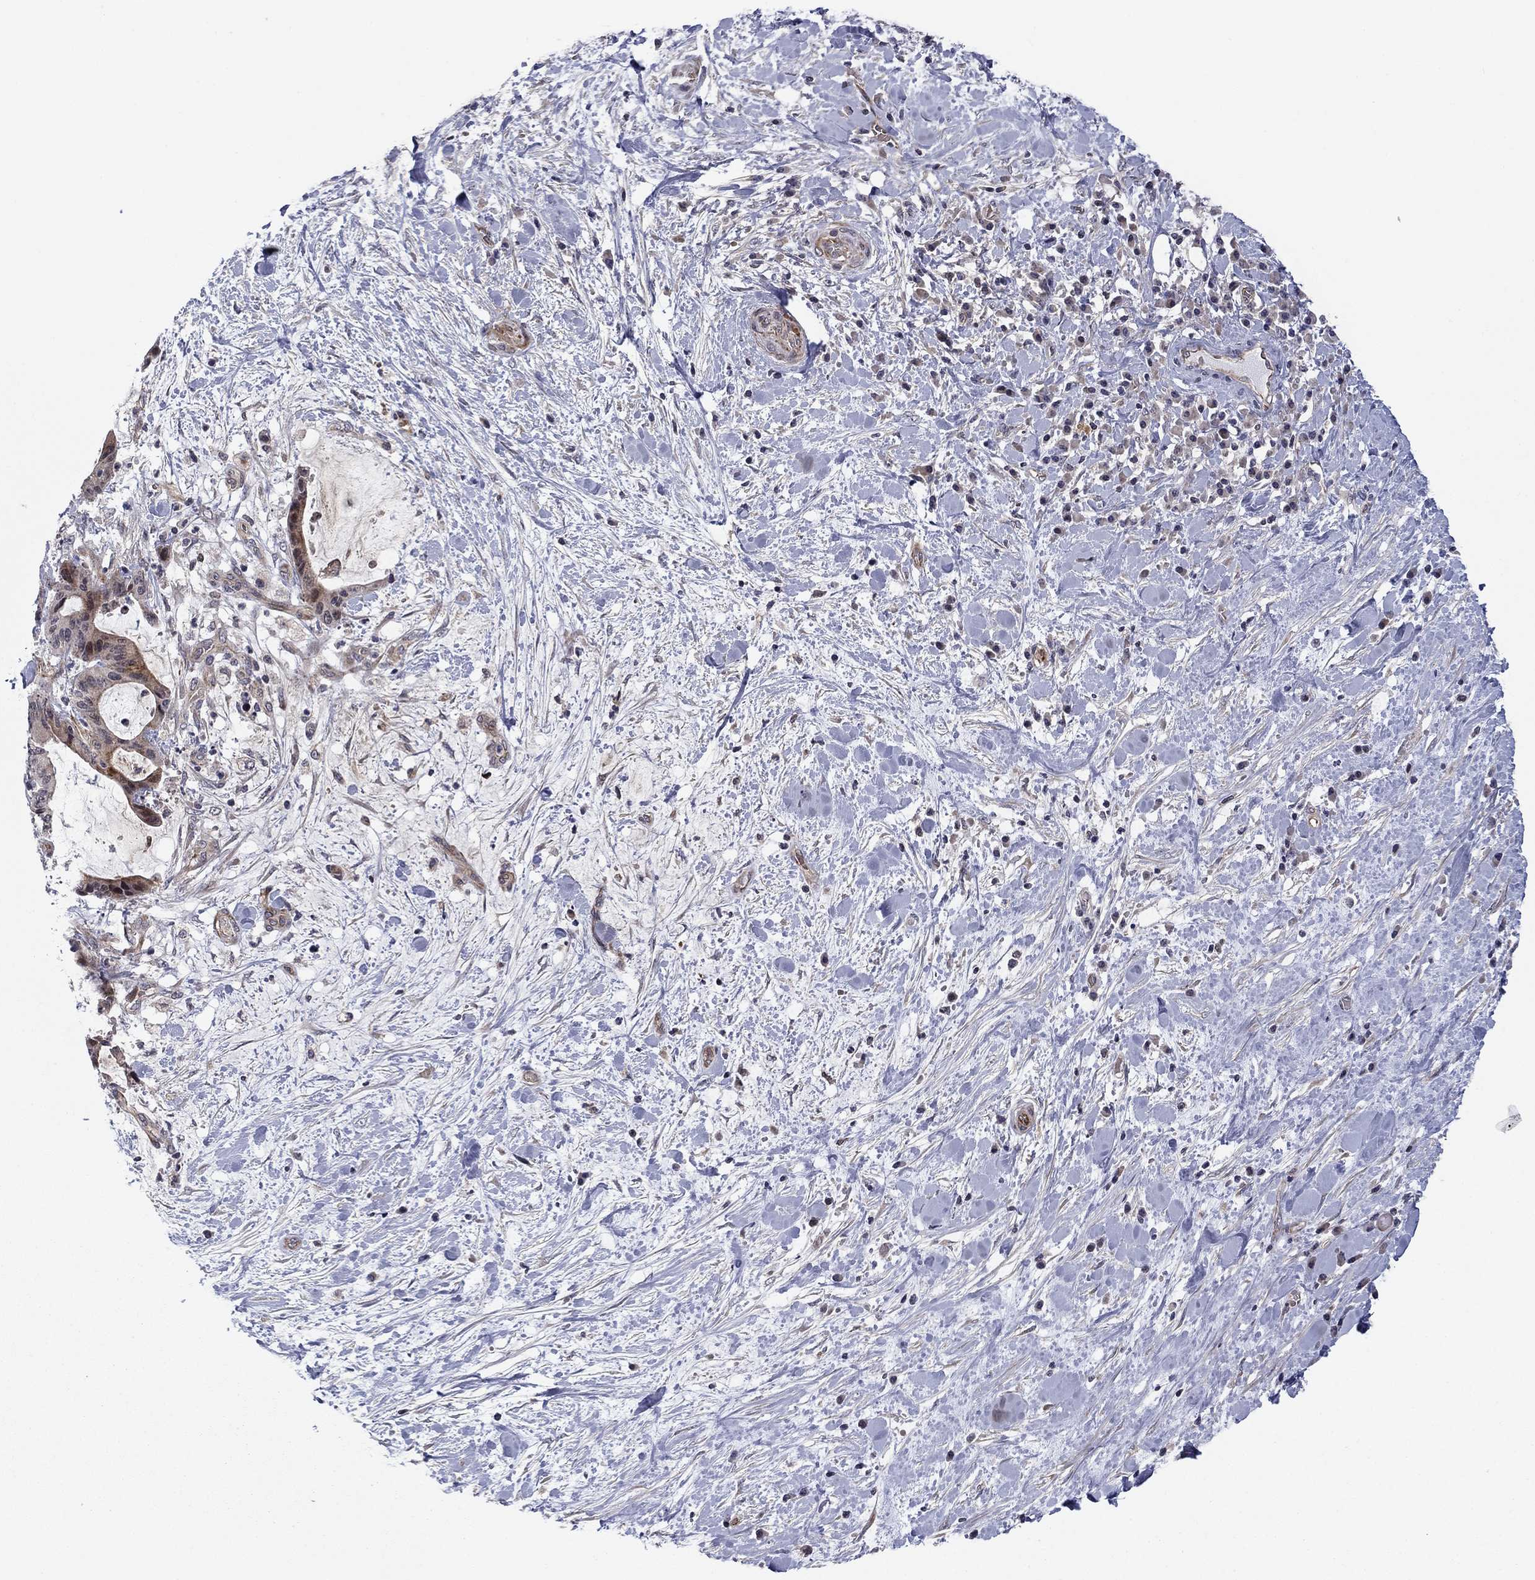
{"staining": {"intensity": "moderate", "quantity": "<25%", "location": "cytoplasmic/membranous"}, "tissue": "liver cancer", "cell_type": "Tumor cells", "image_type": "cancer", "snomed": [{"axis": "morphology", "description": "Cholangiocarcinoma"}, {"axis": "topography", "description": "Liver"}], "caption": "High-magnification brightfield microscopy of liver cancer (cholangiocarcinoma) stained with DAB (brown) and counterstained with hematoxylin (blue). tumor cells exhibit moderate cytoplasmic/membranous positivity is appreciated in approximately<25% of cells.", "gene": "BCL11A", "patient": {"sex": "female", "age": 73}}